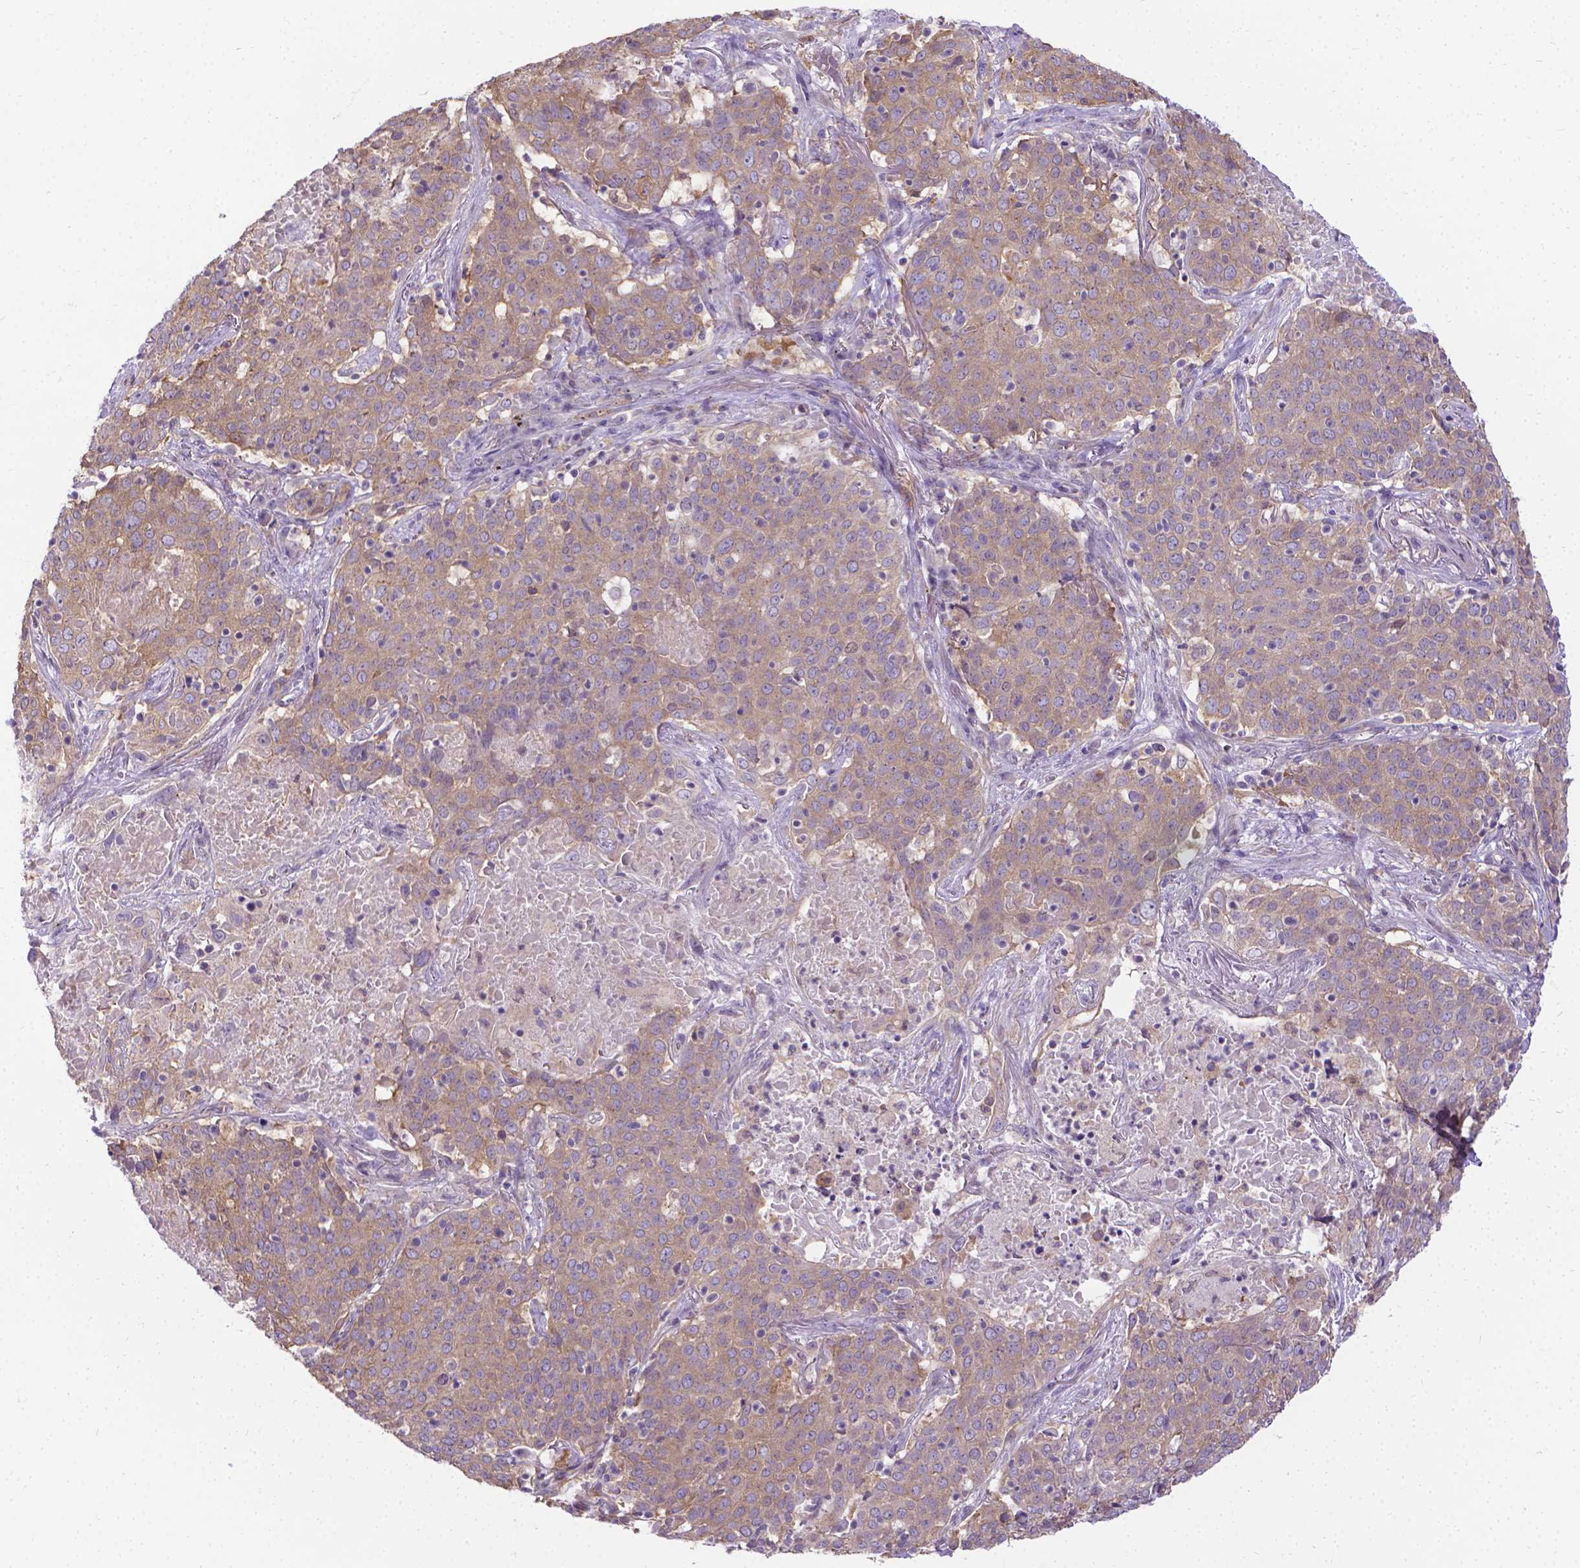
{"staining": {"intensity": "weak", "quantity": ">75%", "location": "cytoplasmic/membranous"}, "tissue": "lung cancer", "cell_type": "Tumor cells", "image_type": "cancer", "snomed": [{"axis": "morphology", "description": "Squamous cell carcinoma, NOS"}, {"axis": "topography", "description": "Lung"}], "caption": "Protein staining of lung cancer tissue demonstrates weak cytoplasmic/membranous expression in about >75% of tumor cells.", "gene": "CFAP299", "patient": {"sex": "male", "age": 82}}